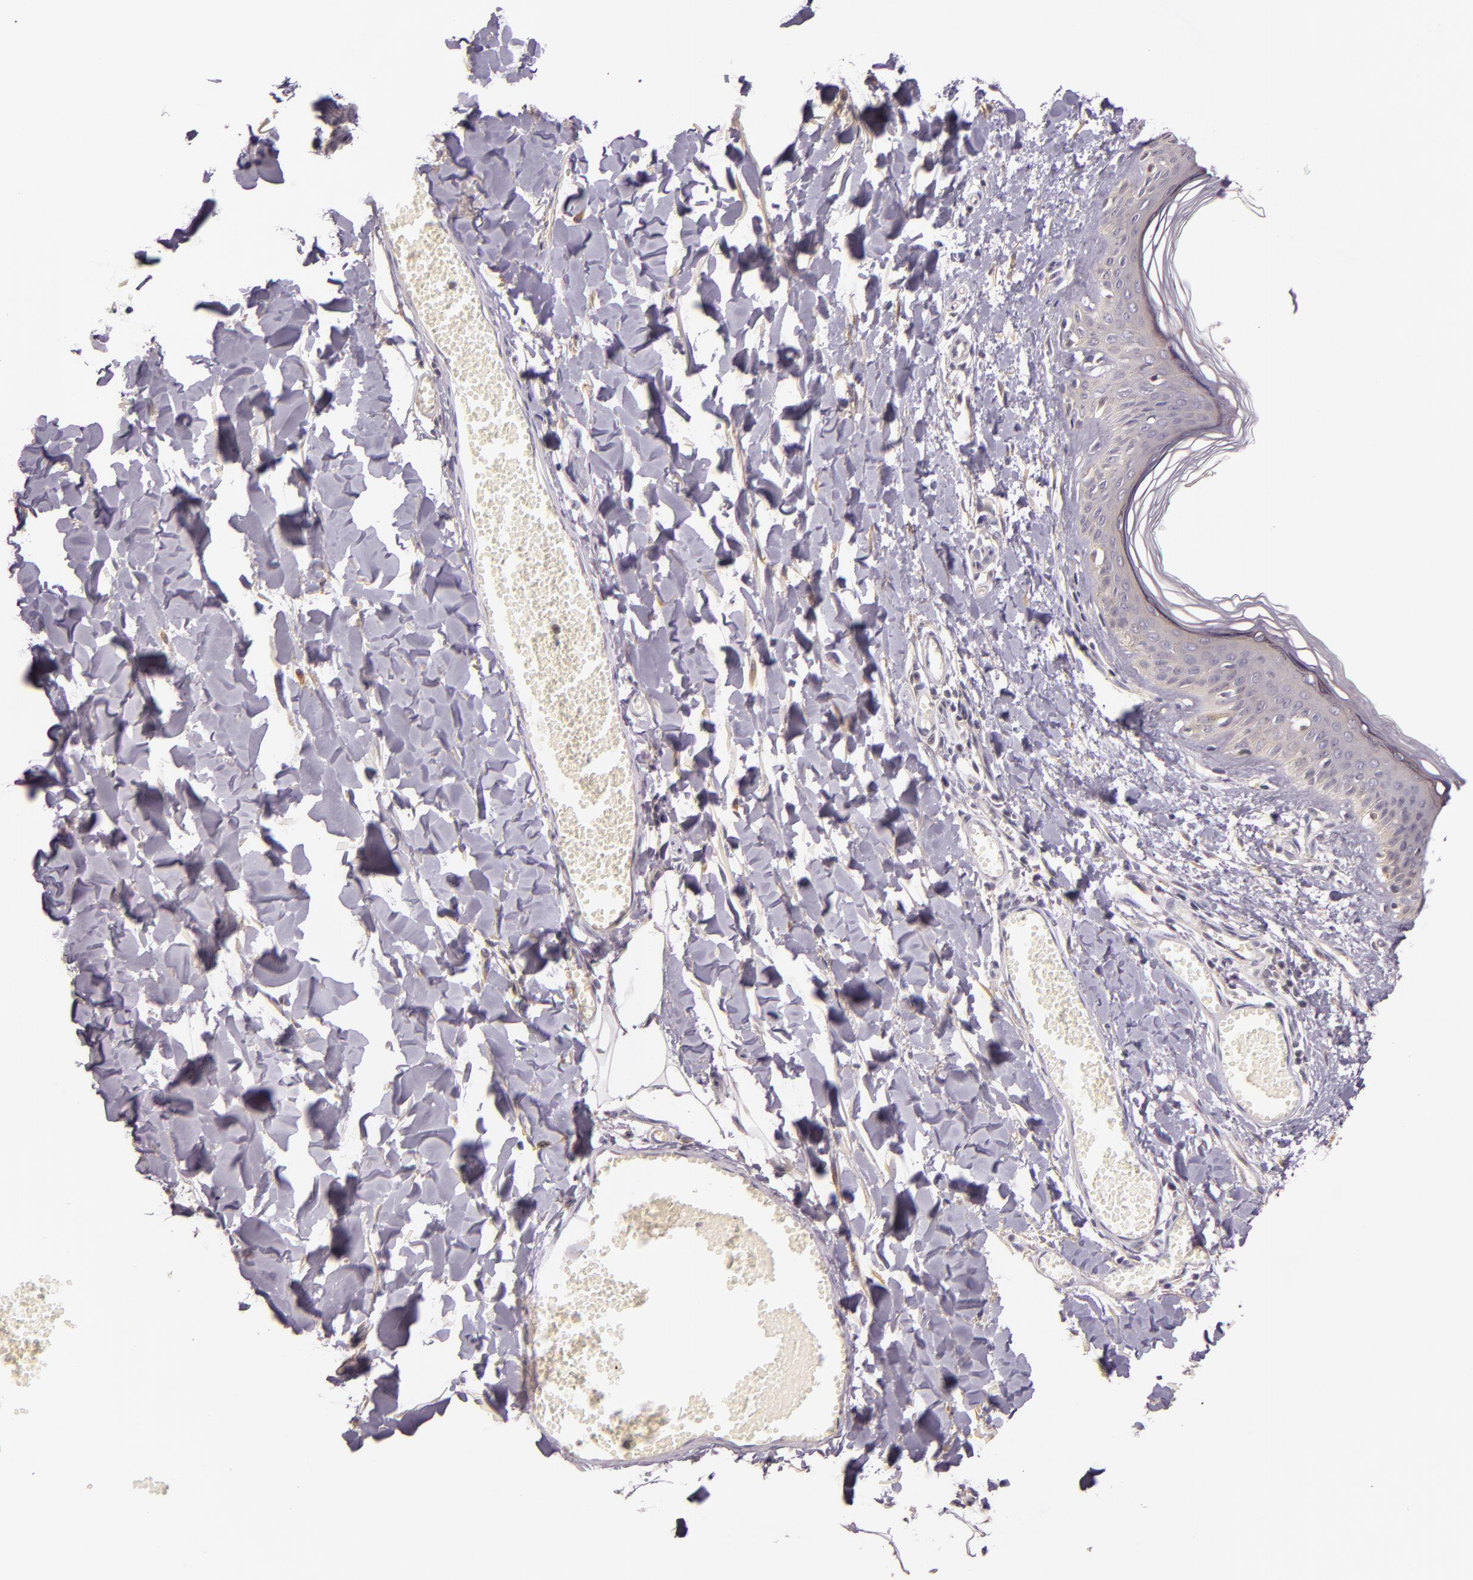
{"staining": {"intensity": "negative", "quantity": "none", "location": "none"}, "tissue": "skin", "cell_type": "Fibroblasts", "image_type": "normal", "snomed": [{"axis": "morphology", "description": "Normal tissue, NOS"}, {"axis": "morphology", "description": "Sarcoma, NOS"}, {"axis": "topography", "description": "Skin"}, {"axis": "topography", "description": "Soft tissue"}], "caption": "IHC photomicrograph of unremarkable skin: human skin stained with DAB exhibits no significant protein positivity in fibroblasts. (Immunohistochemistry (ihc), brightfield microscopy, high magnification).", "gene": "ARMH4", "patient": {"sex": "female", "age": 51}}